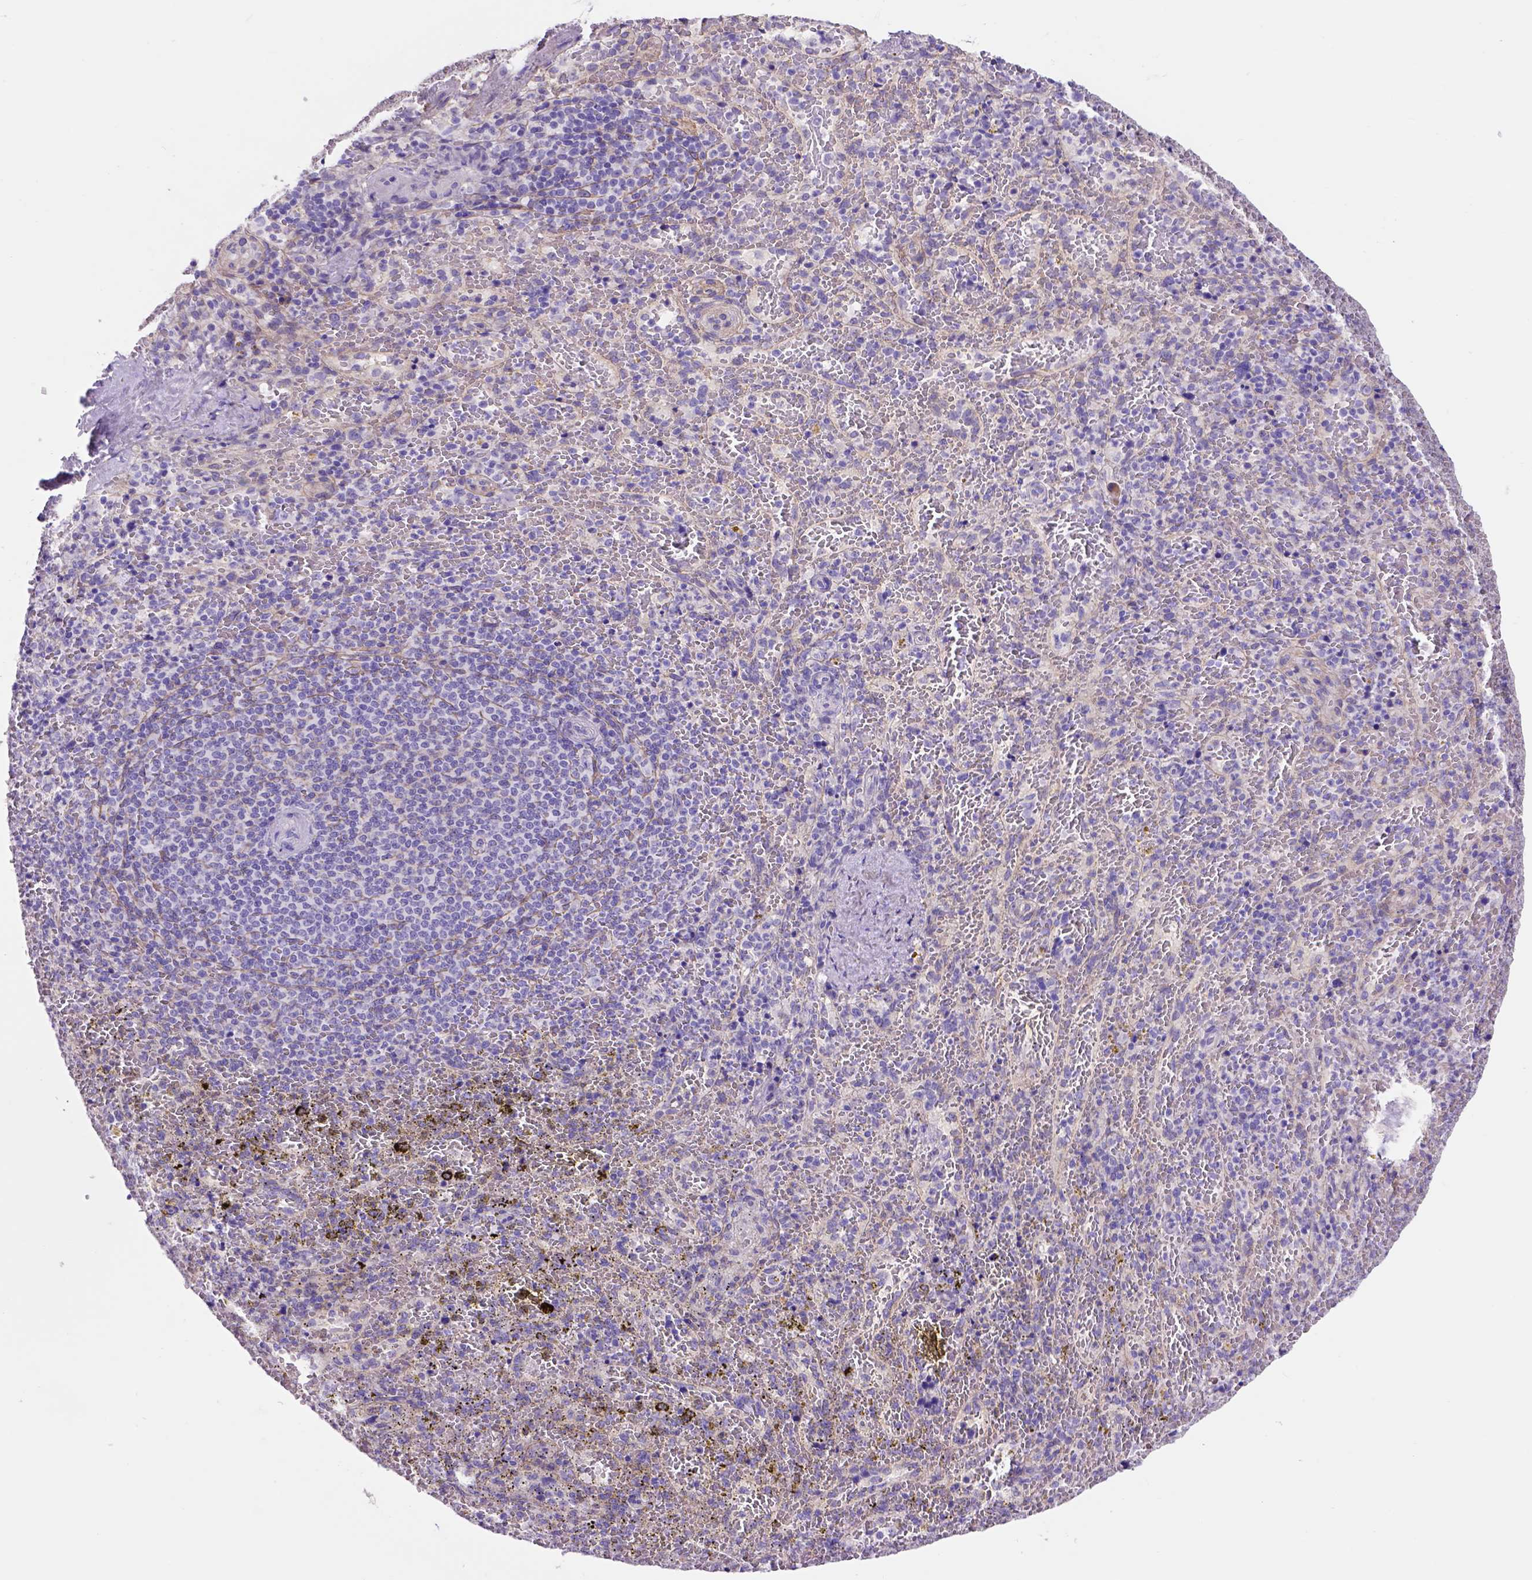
{"staining": {"intensity": "negative", "quantity": "none", "location": "none"}, "tissue": "spleen", "cell_type": "Cells in red pulp", "image_type": "normal", "snomed": [{"axis": "morphology", "description": "Normal tissue, NOS"}, {"axis": "topography", "description": "Spleen"}], "caption": "The histopathology image reveals no staining of cells in red pulp in benign spleen. (DAB (3,3'-diaminobenzidine) immunohistochemistry with hematoxylin counter stain).", "gene": "EGFR", "patient": {"sex": "female", "age": 50}}